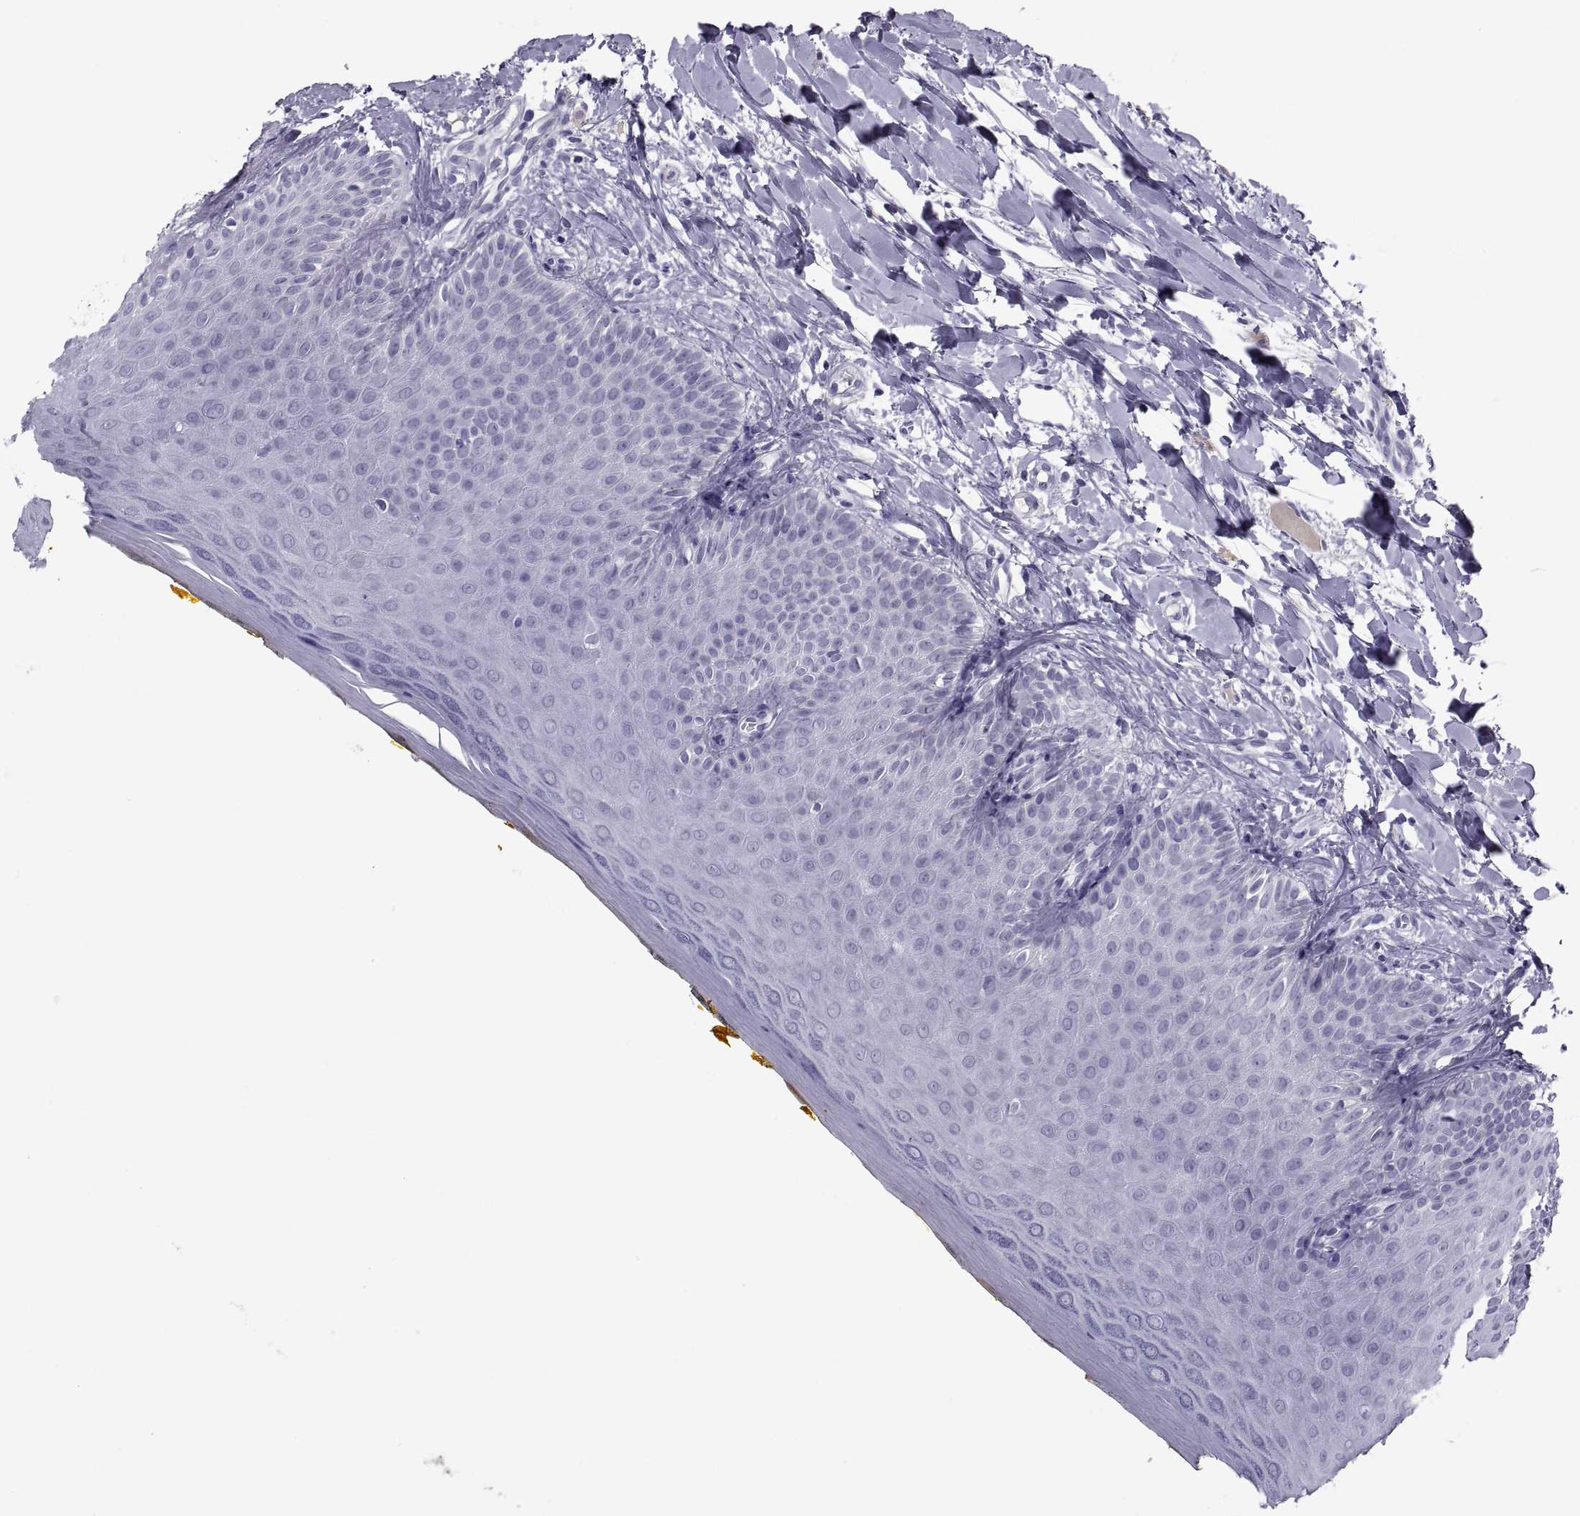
{"staining": {"intensity": "negative", "quantity": "none", "location": "none"}, "tissue": "oral mucosa", "cell_type": "Squamous epithelial cells", "image_type": "normal", "snomed": [{"axis": "morphology", "description": "Normal tissue, NOS"}, {"axis": "topography", "description": "Oral tissue"}], "caption": "IHC of unremarkable oral mucosa exhibits no positivity in squamous epithelial cells.", "gene": "PDZRN4", "patient": {"sex": "female", "age": 43}}